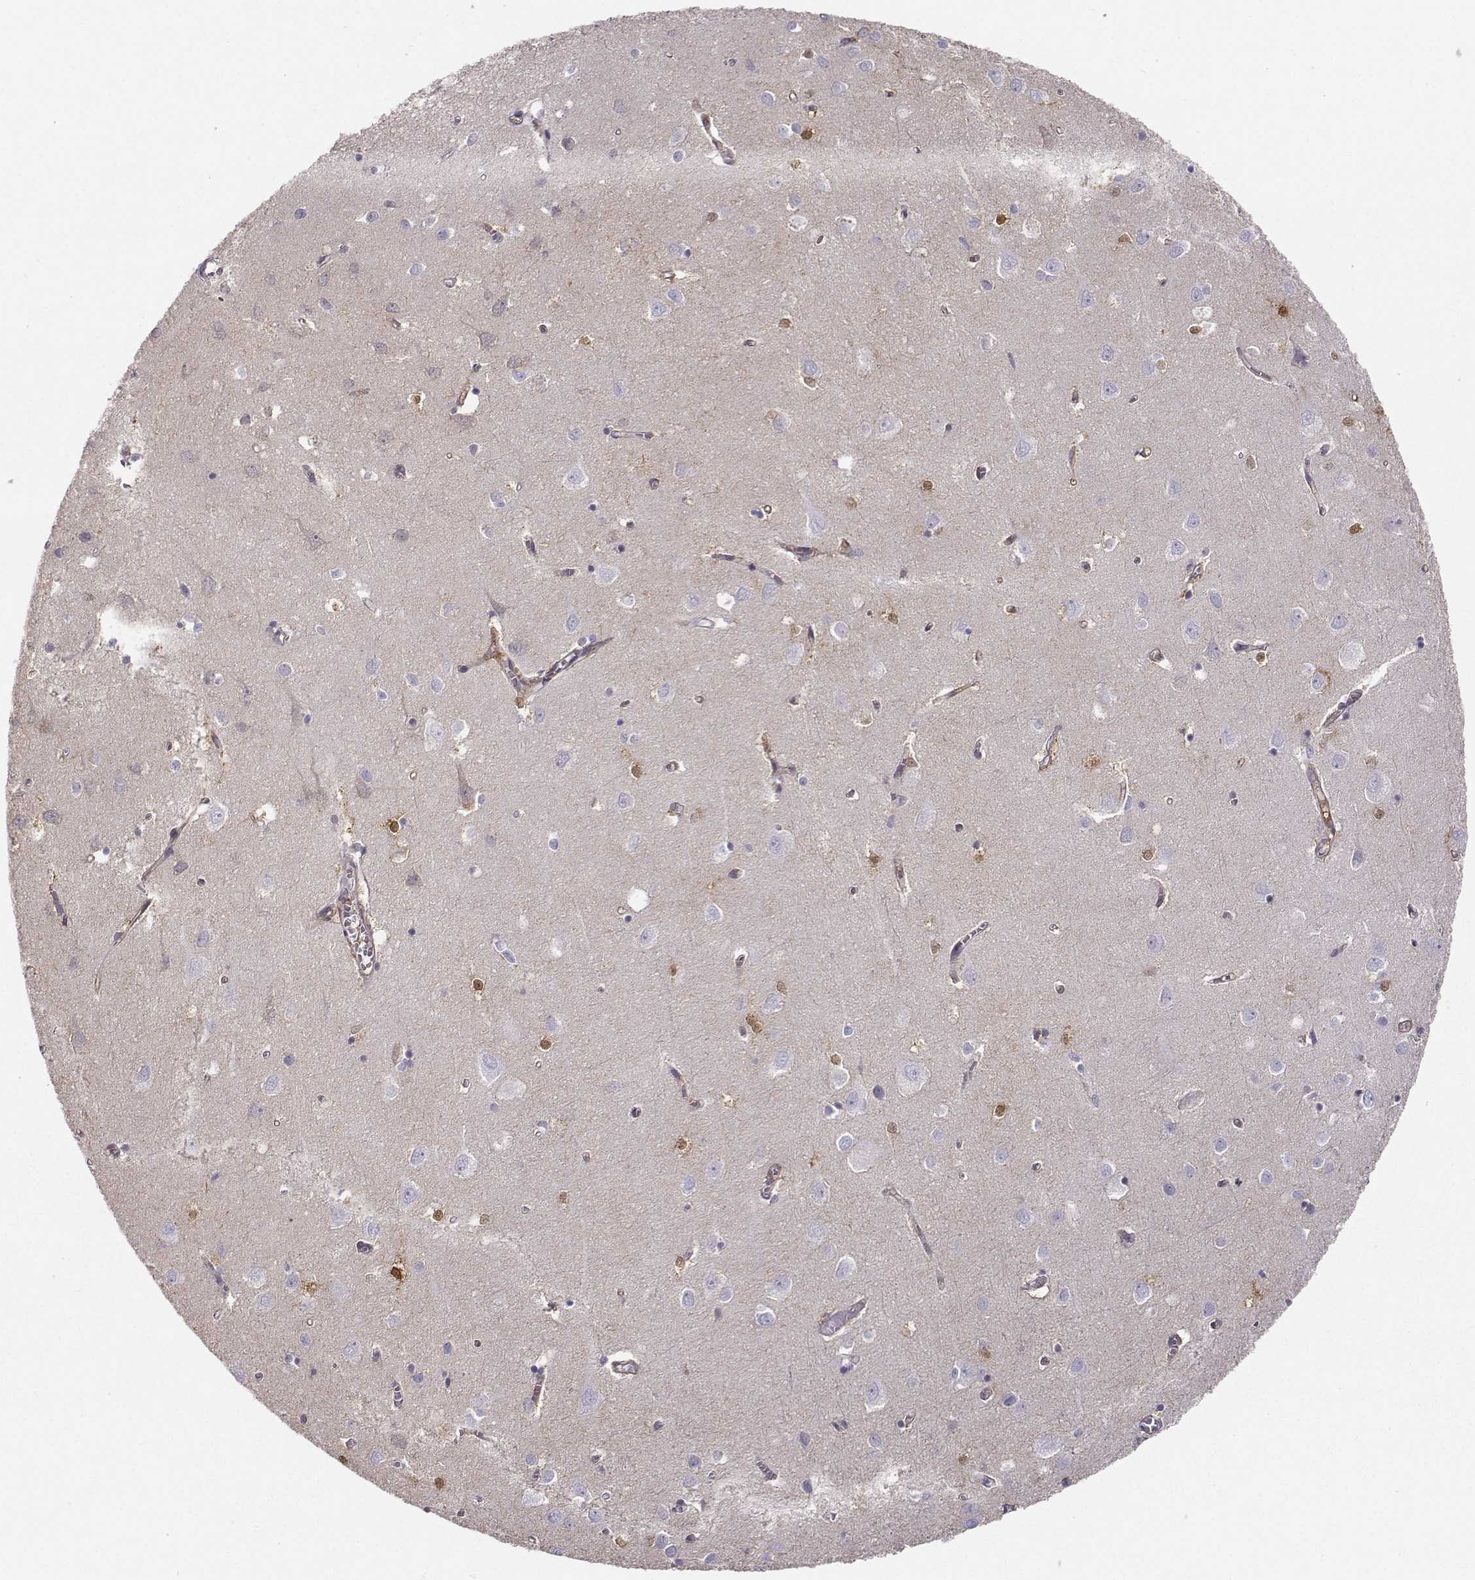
{"staining": {"intensity": "moderate", "quantity": "<25%", "location": "cytoplasmic/membranous"}, "tissue": "cerebral cortex", "cell_type": "Endothelial cells", "image_type": "normal", "snomed": [{"axis": "morphology", "description": "Normal tissue, NOS"}, {"axis": "topography", "description": "Cerebral cortex"}], "caption": "Immunohistochemistry histopathology image of unremarkable cerebral cortex stained for a protein (brown), which shows low levels of moderate cytoplasmic/membranous positivity in about <25% of endothelial cells.", "gene": "NQO1", "patient": {"sex": "male", "age": 70}}